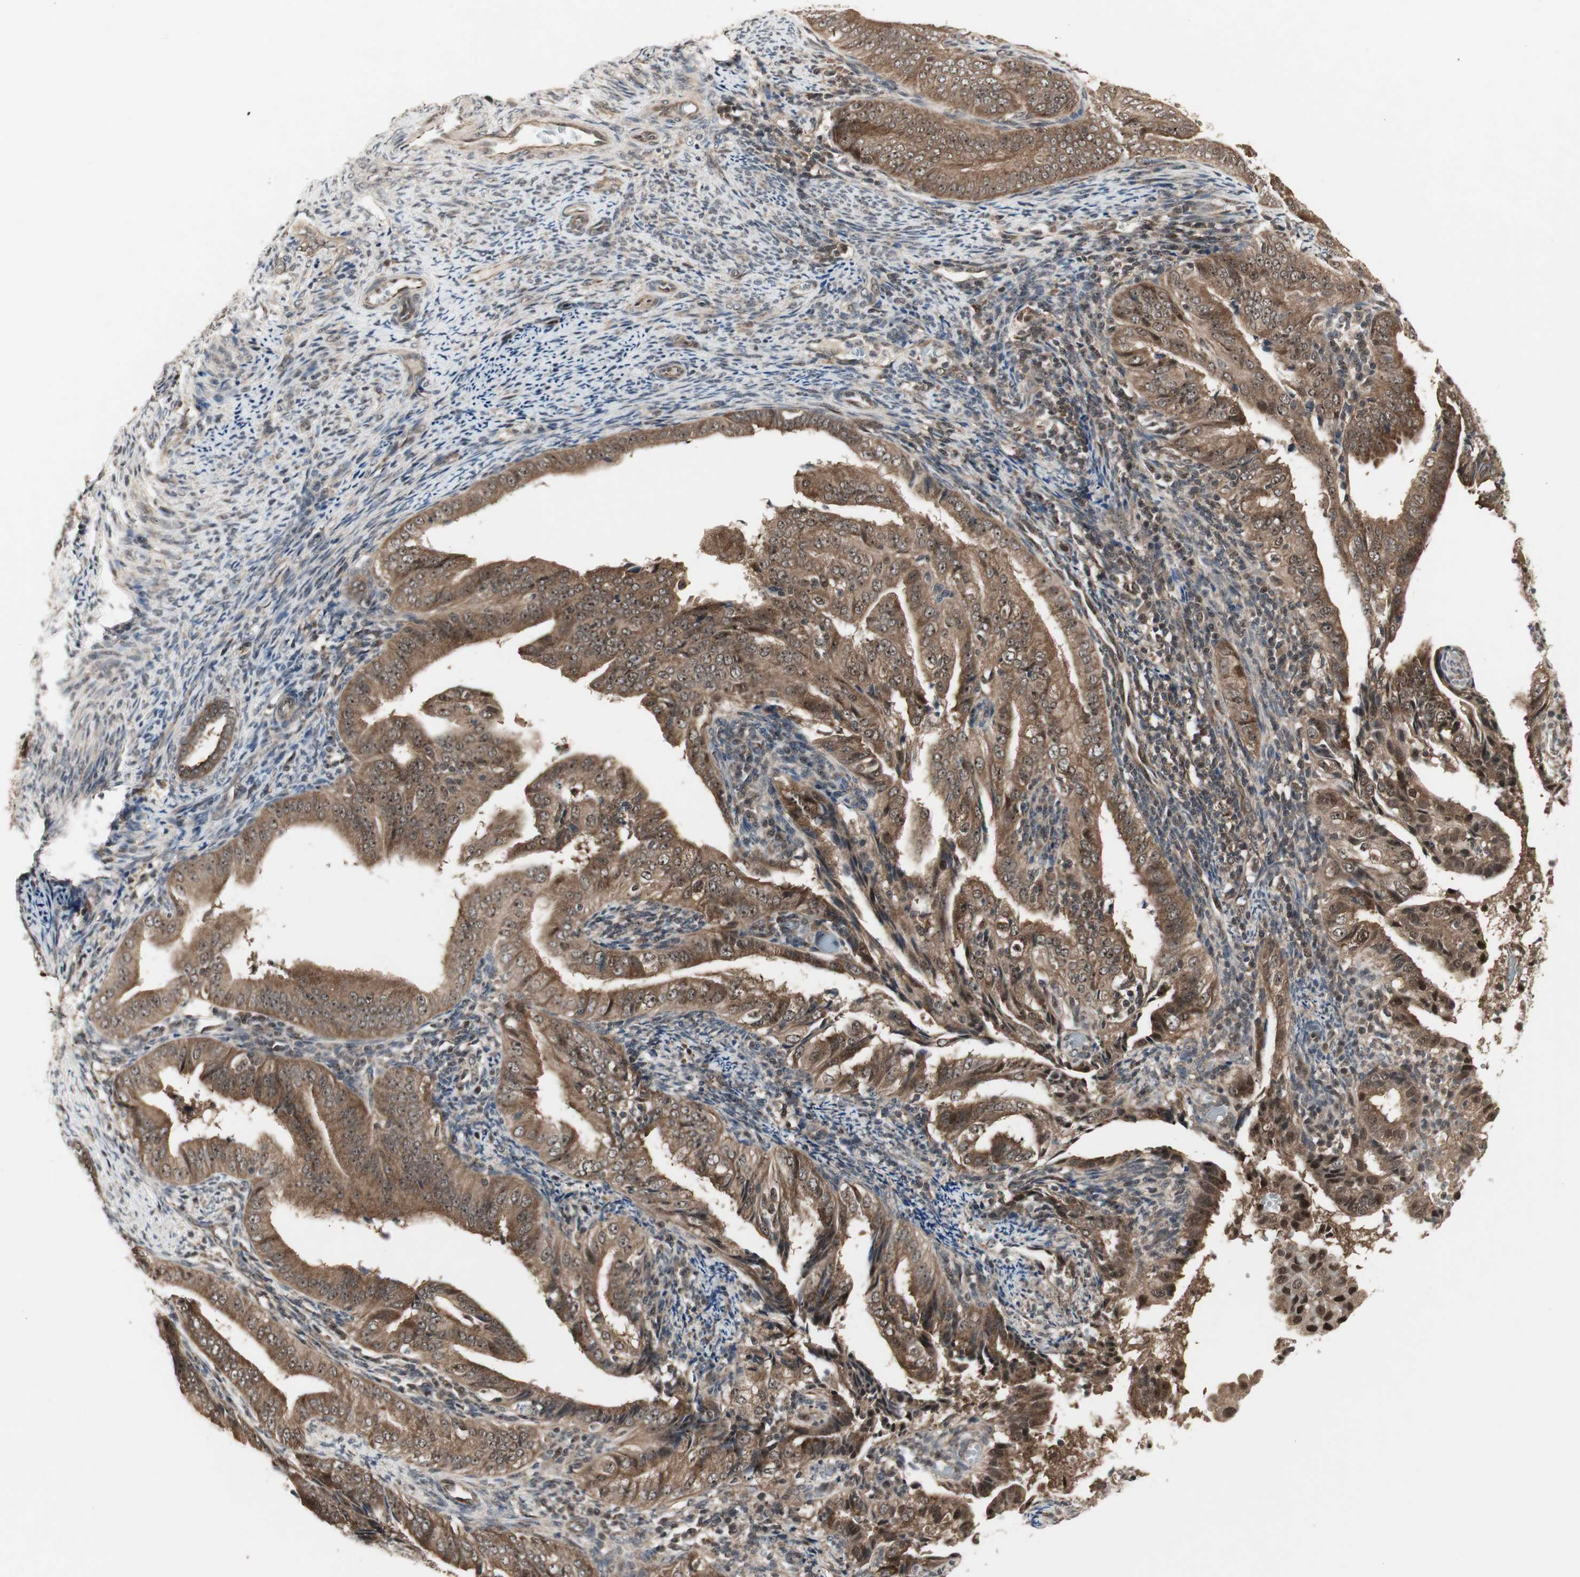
{"staining": {"intensity": "moderate", "quantity": ">75%", "location": "cytoplasmic/membranous"}, "tissue": "endometrial cancer", "cell_type": "Tumor cells", "image_type": "cancer", "snomed": [{"axis": "morphology", "description": "Adenocarcinoma, NOS"}, {"axis": "topography", "description": "Endometrium"}], "caption": "Endometrial cancer (adenocarcinoma) stained with DAB immunohistochemistry displays medium levels of moderate cytoplasmic/membranous expression in about >75% of tumor cells.", "gene": "CSNK2B", "patient": {"sex": "female", "age": 58}}